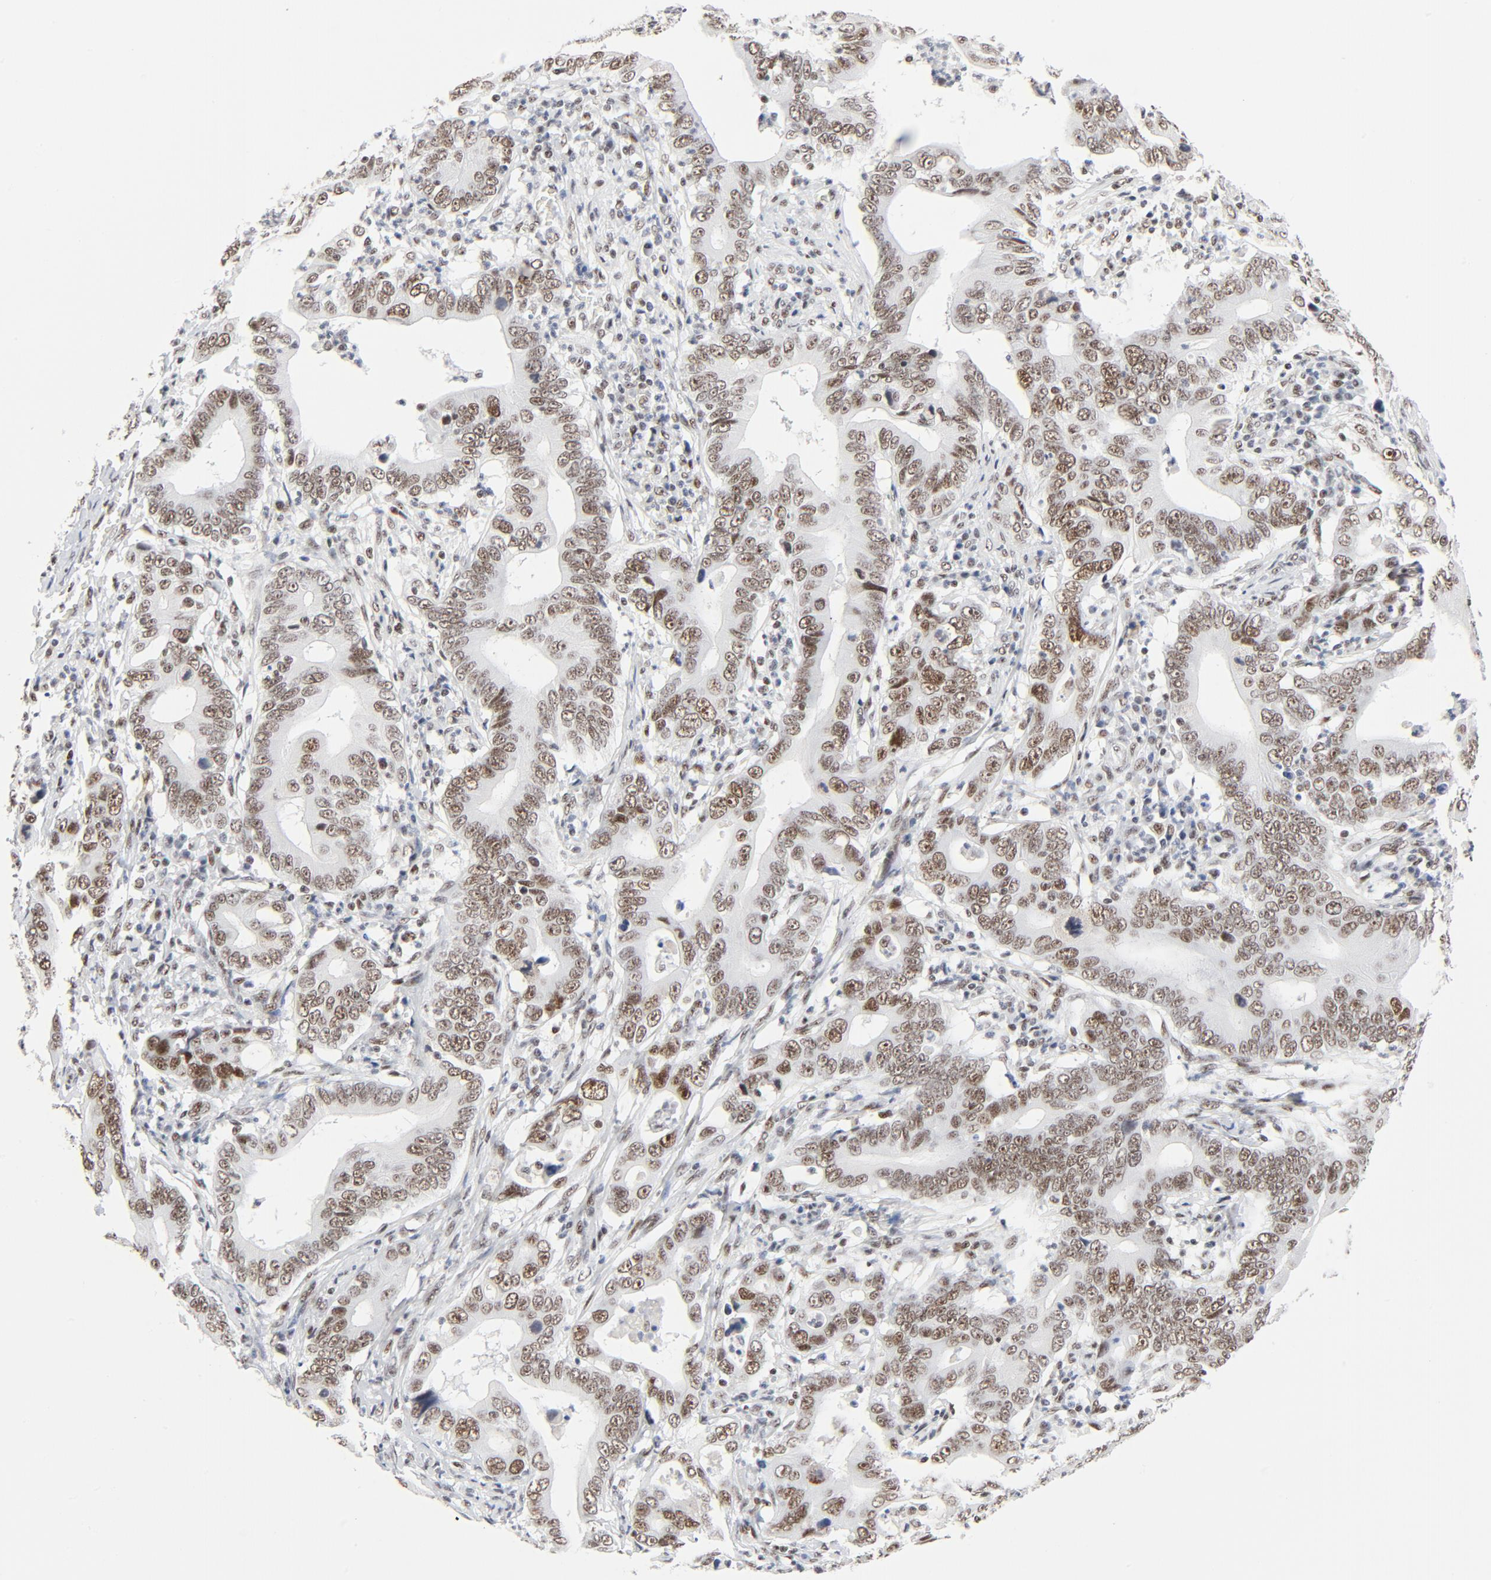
{"staining": {"intensity": "moderate", "quantity": ">75%", "location": "nuclear"}, "tissue": "stomach cancer", "cell_type": "Tumor cells", "image_type": "cancer", "snomed": [{"axis": "morphology", "description": "Adenocarcinoma, NOS"}, {"axis": "topography", "description": "Stomach, upper"}], "caption": "DAB immunohistochemical staining of human stomach cancer exhibits moderate nuclear protein staining in about >75% of tumor cells.", "gene": "GTF2H1", "patient": {"sex": "male", "age": 63}}